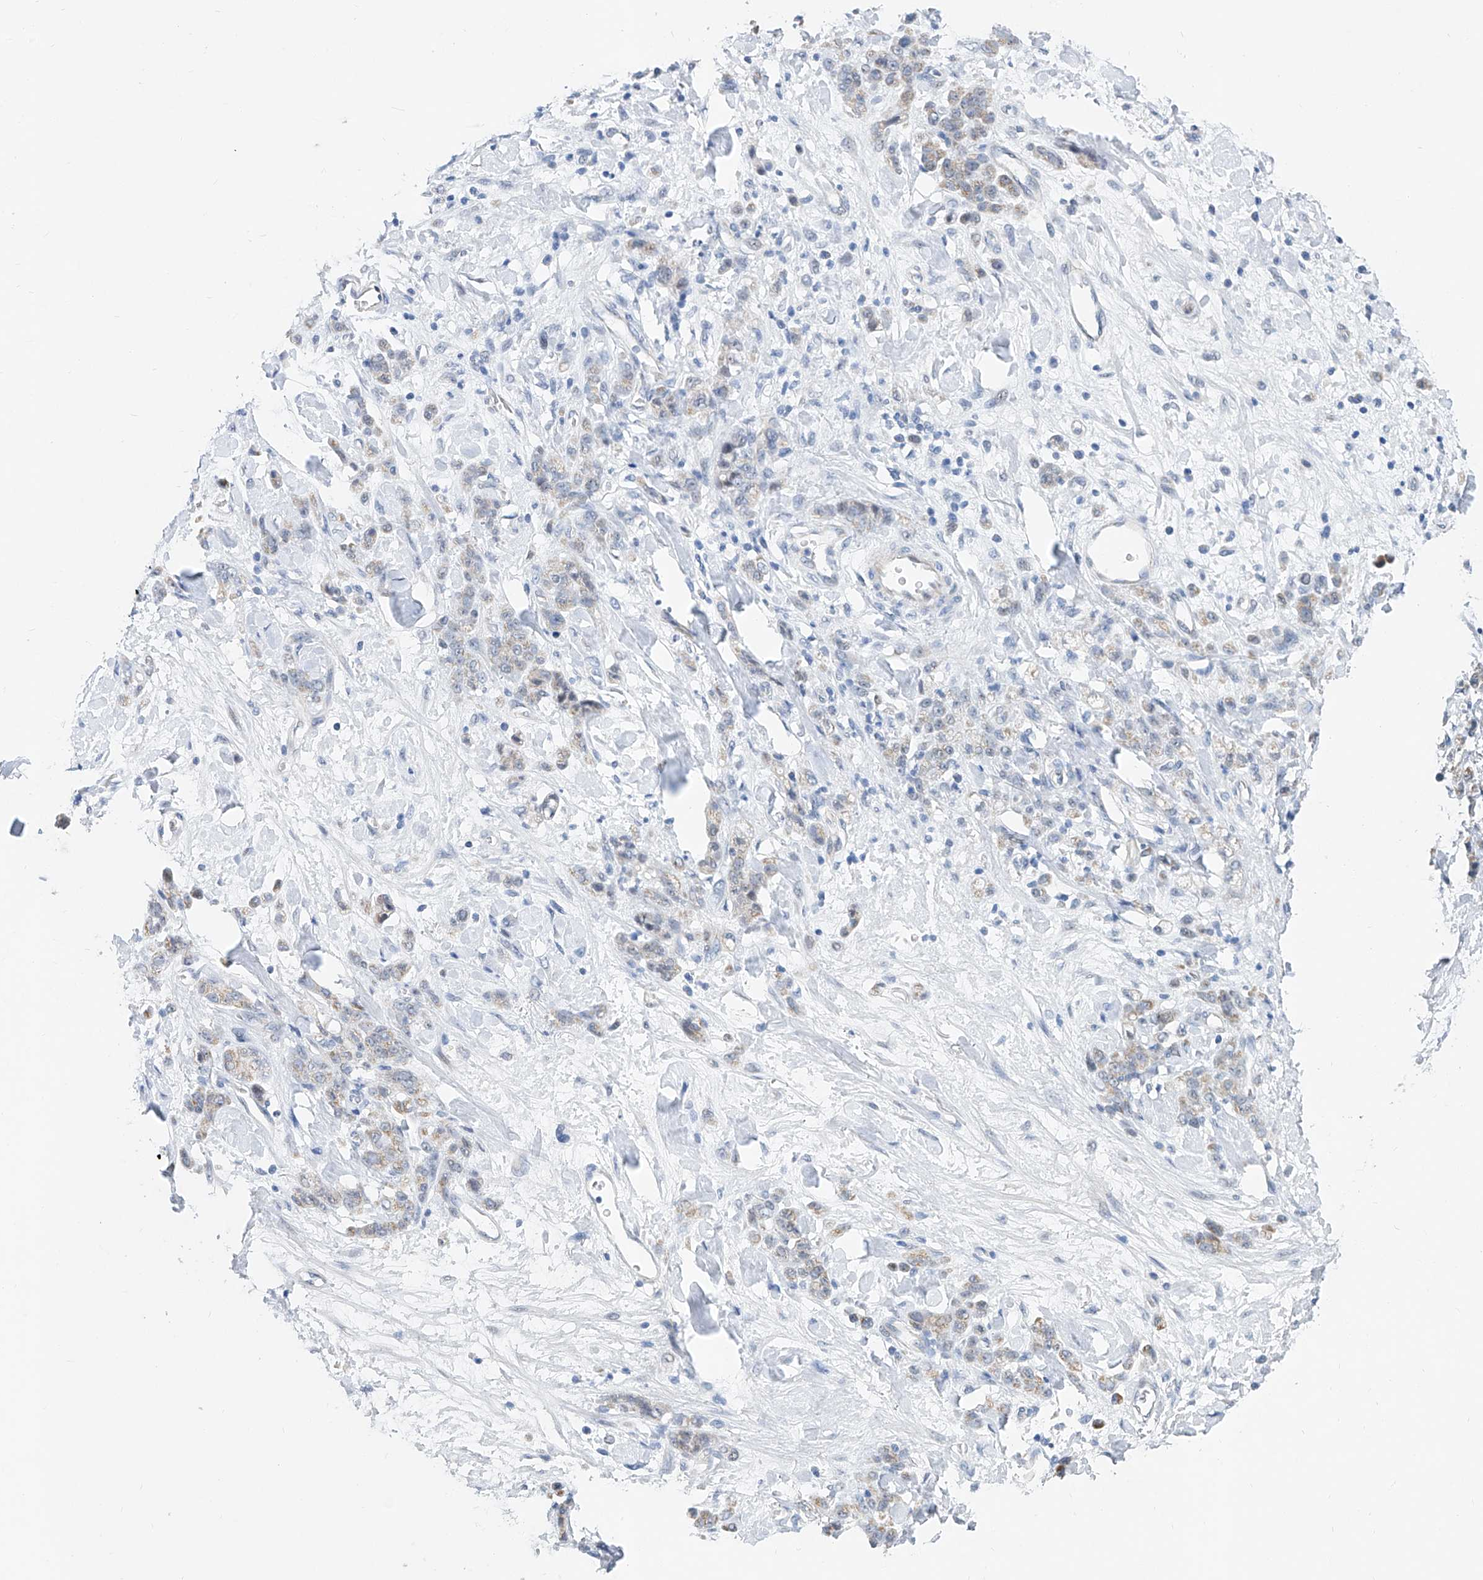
{"staining": {"intensity": "weak", "quantity": ">75%", "location": "cytoplasmic/membranous"}, "tissue": "stomach cancer", "cell_type": "Tumor cells", "image_type": "cancer", "snomed": [{"axis": "morphology", "description": "Normal tissue, NOS"}, {"axis": "morphology", "description": "Adenocarcinoma, NOS"}, {"axis": "topography", "description": "Stomach"}], "caption": "IHC image of stomach adenocarcinoma stained for a protein (brown), which exhibits low levels of weak cytoplasmic/membranous expression in about >75% of tumor cells.", "gene": "BPTF", "patient": {"sex": "male", "age": 82}}